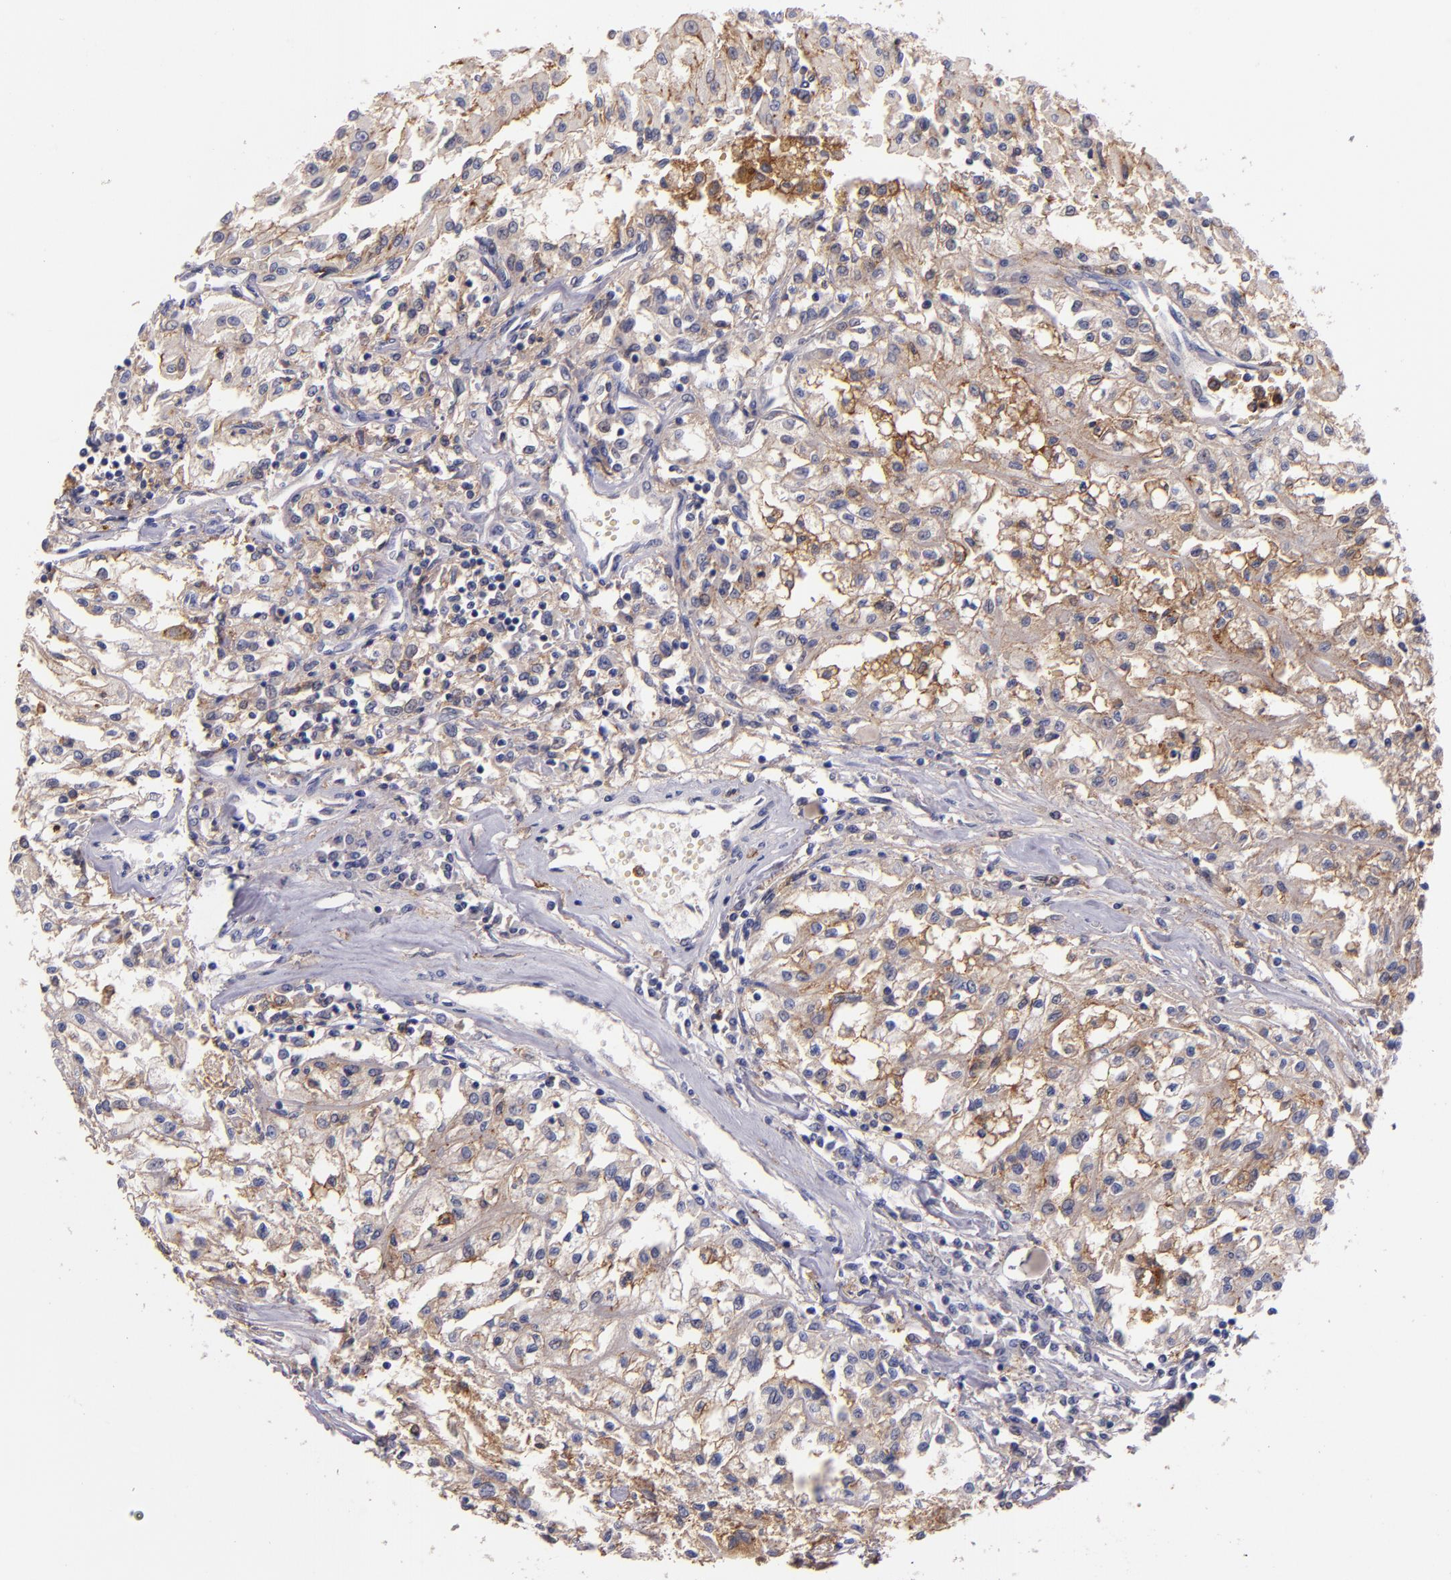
{"staining": {"intensity": "weak", "quantity": "25%-75%", "location": "cytoplasmic/membranous"}, "tissue": "renal cancer", "cell_type": "Tumor cells", "image_type": "cancer", "snomed": [{"axis": "morphology", "description": "Adenocarcinoma, NOS"}, {"axis": "topography", "description": "Kidney"}], "caption": "Protein analysis of renal adenocarcinoma tissue reveals weak cytoplasmic/membranous positivity in about 25%-75% of tumor cells.", "gene": "C5AR1", "patient": {"sex": "male", "age": 78}}